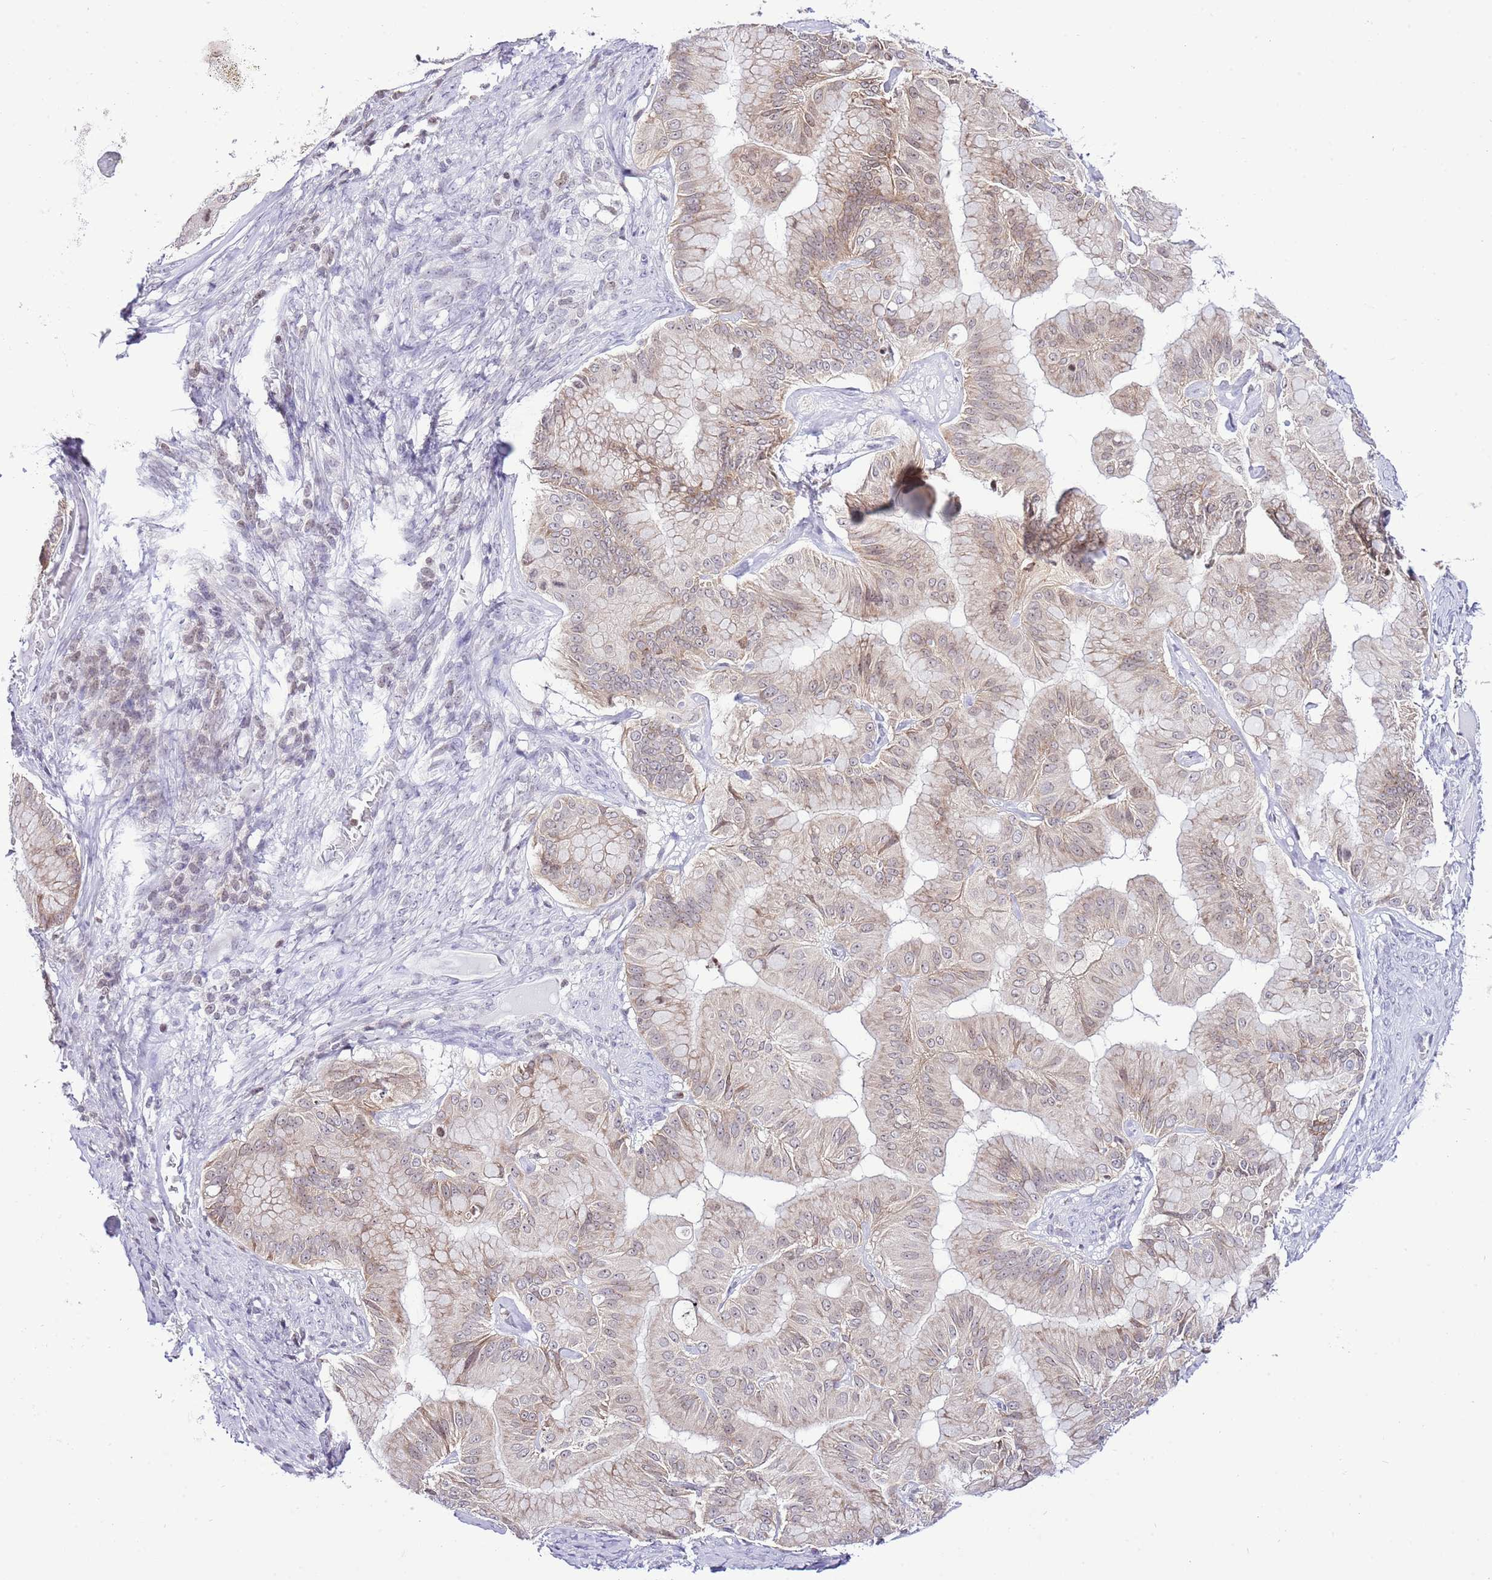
{"staining": {"intensity": "weak", "quantity": "25%-75%", "location": "cytoplasmic/membranous"}, "tissue": "ovarian cancer", "cell_type": "Tumor cells", "image_type": "cancer", "snomed": [{"axis": "morphology", "description": "Cystadenocarcinoma, mucinous, NOS"}, {"axis": "topography", "description": "Ovary"}], "caption": "A micrograph of human ovarian cancer stained for a protein exhibits weak cytoplasmic/membranous brown staining in tumor cells. The protein is stained brown, and the nuclei are stained in blue (DAB IHC with brightfield microscopy, high magnification).", "gene": "PRR15", "patient": {"sex": "female", "age": 61}}